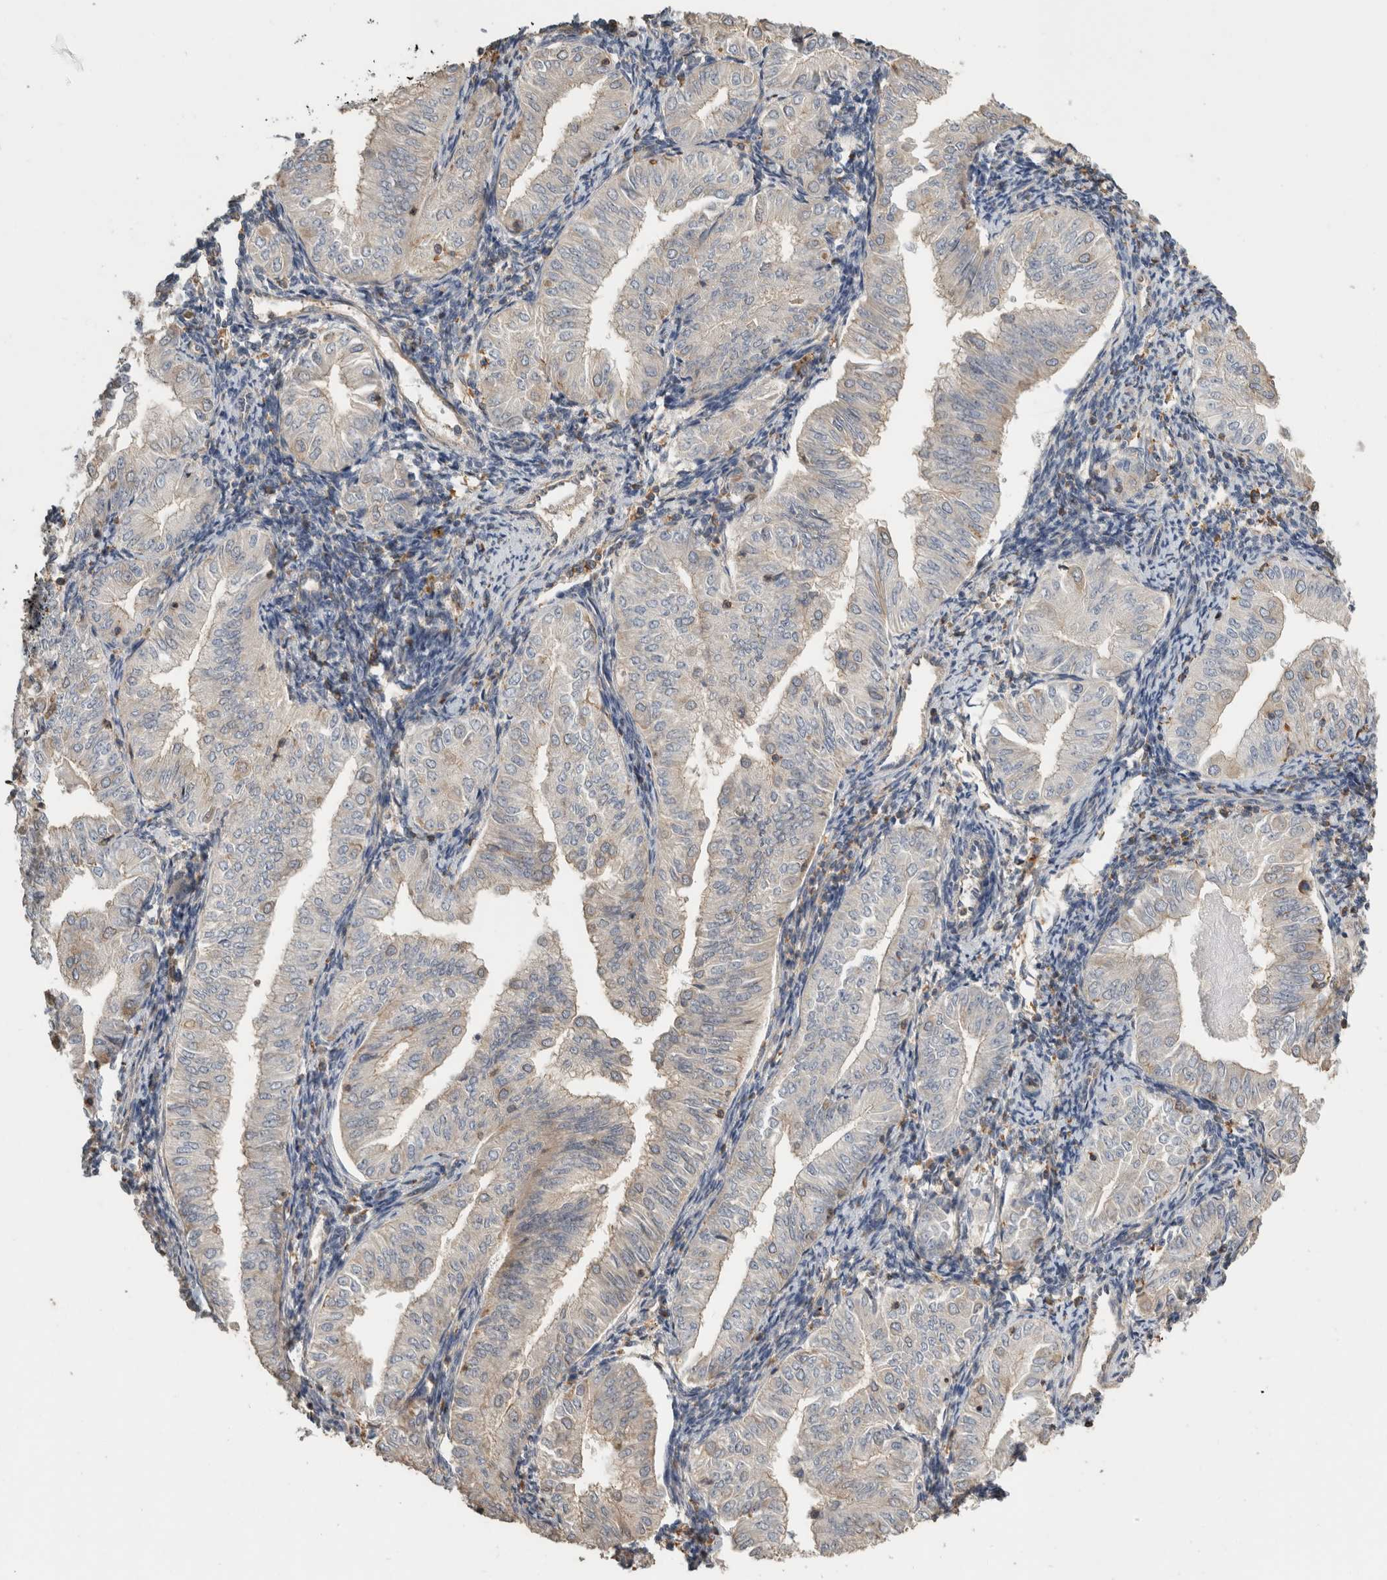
{"staining": {"intensity": "negative", "quantity": "none", "location": "none"}, "tissue": "endometrial cancer", "cell_type": "Tumor cells", "image_type": "cancer", "snomed": [{"axis": "morphology", "description": "Normal tissue, NOS"}, {"axis": "morphology", "description": "Adenocarcinoma, NOS"}, {"axis": "topography", "description": "Endometrium"}], "caption": "IHC image of endometrial cancer (adenocarcinoma) stained for a protein (brown), which demonstrates no expression in tumor cells.", "gene": "EIF4G3", "patient": {"sex": "female", "age": 53}}